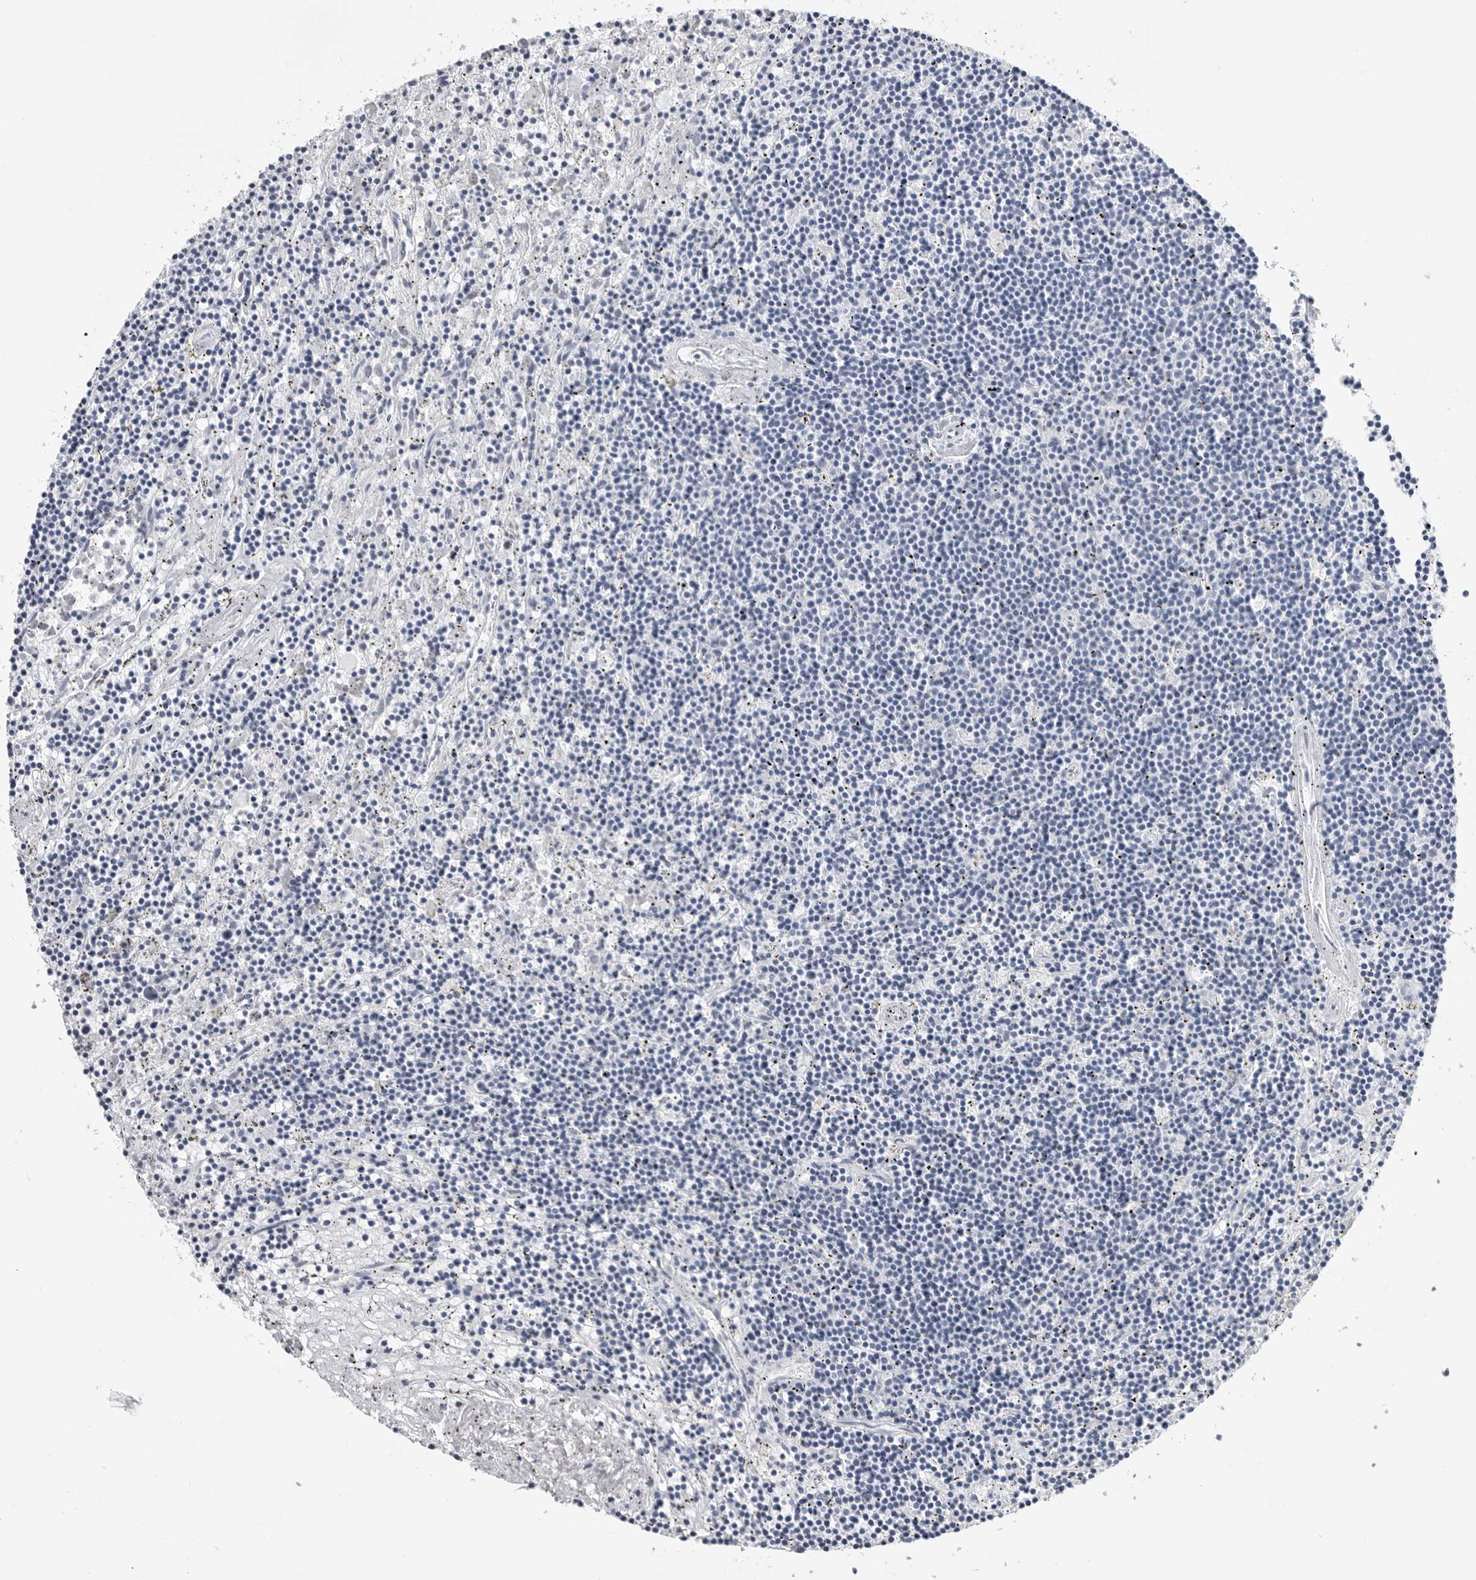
{"staining": {"intensity": "negative", "quantity": "none", "location": "none"}, "tissue": "lymphoma", "cell_type": "Tumor cells", "image_type": "cancer", "snomed": [{"axis": "morphology", "description": "Malignant lymphoma, non-Hodgkin's type, Low grade"}, {"axis": "topography", "description": "Spleen"}], "caption": "High power microscopy photomicrograph of an IHC micrograph of malignant lymphoma, non-Hodgkin's type (low-grade), revealing no significant staining in tumor cells.", "gene": "PGA3", "patient": {"sex": "male", "age": 76}}